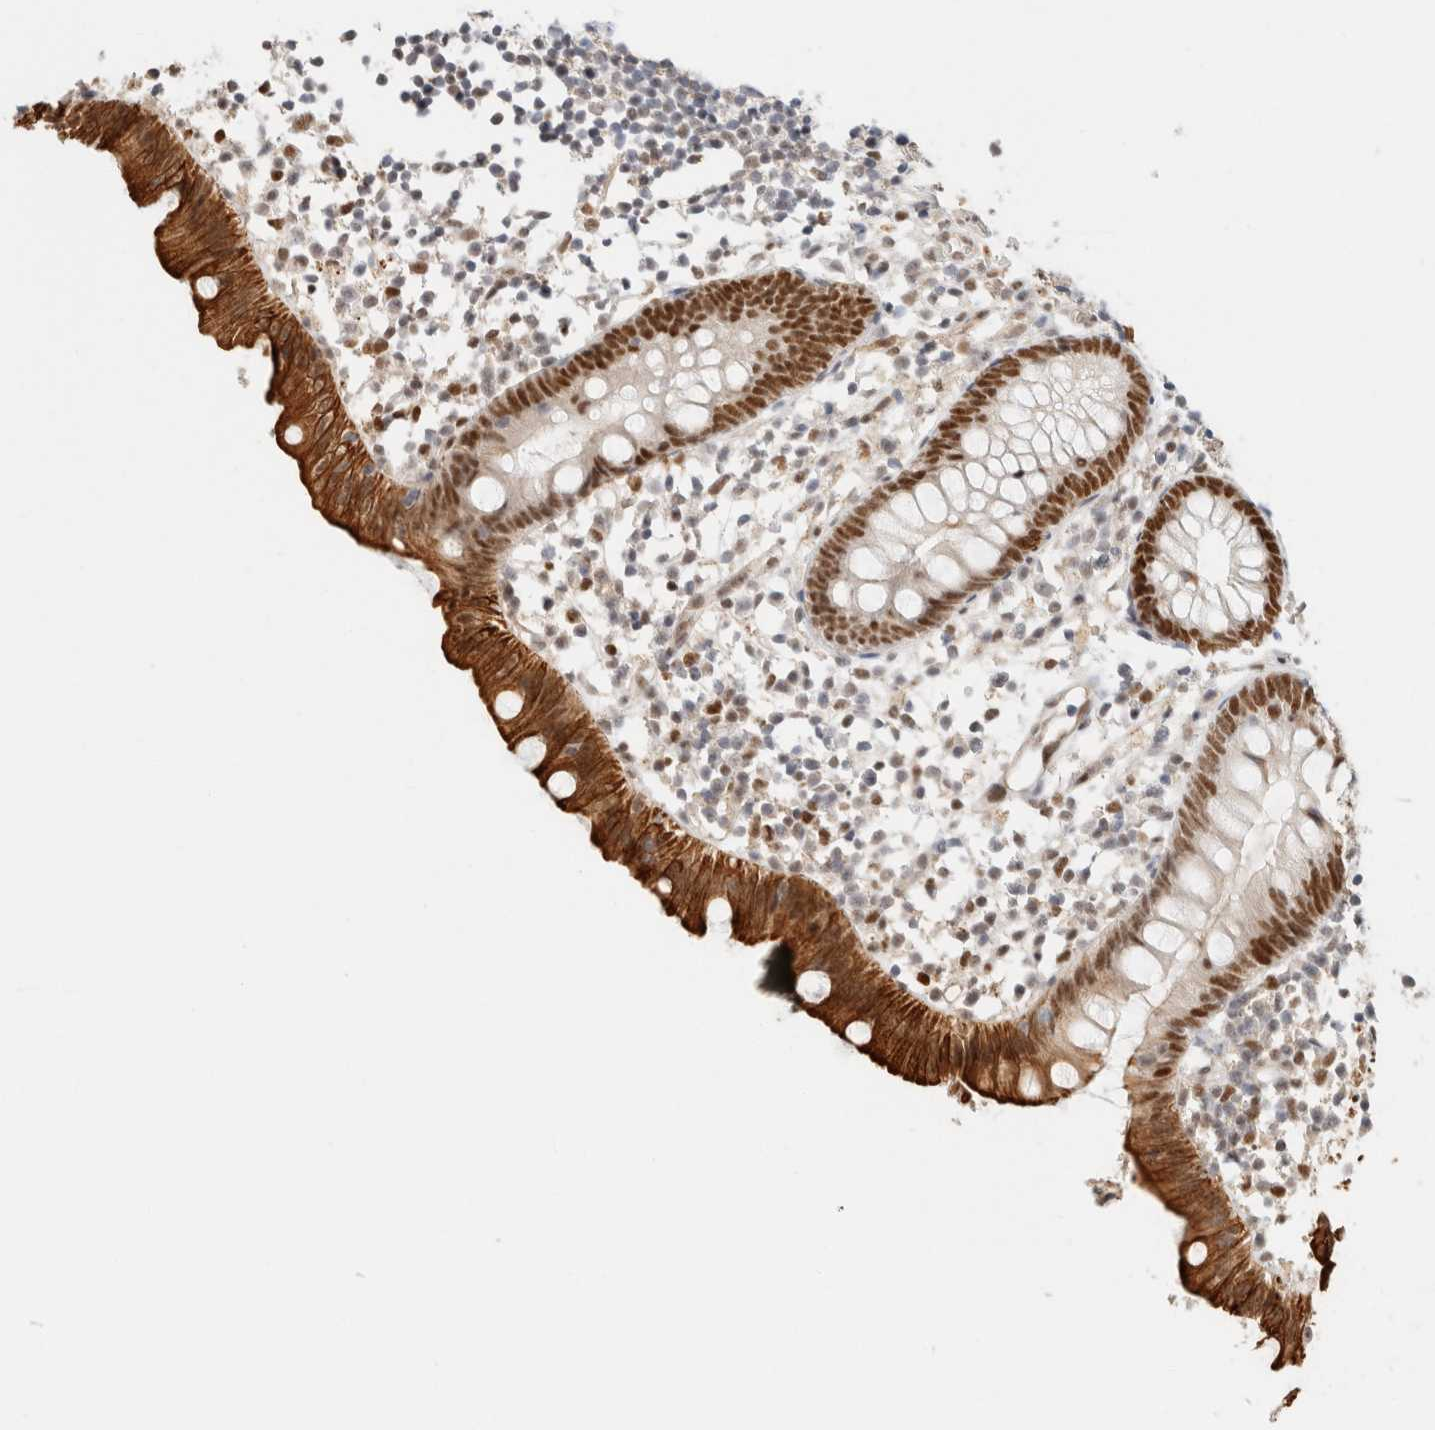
{"staining": {"intensity": "strong", "quantity": ">75%", "location": "cytoplasmic/membranous,nuclear"}, "tissue": "appendix", "cell_type": "Glandular cells", "image_type": "normal", "snomed": [{"axis": "morphology", "description": "Normal tissue, NOS"}, {"axis": "topography", "description": "Appendix"}], "caption": "Approximately >75% of glandular cells in normal human appendix display strong cytoplasmic/membranous,nuclear protein staining as visualized by brown immunohistochemical staining.", "gene": "ZNF768", "patient": {"sex": "female", "age": 20}}